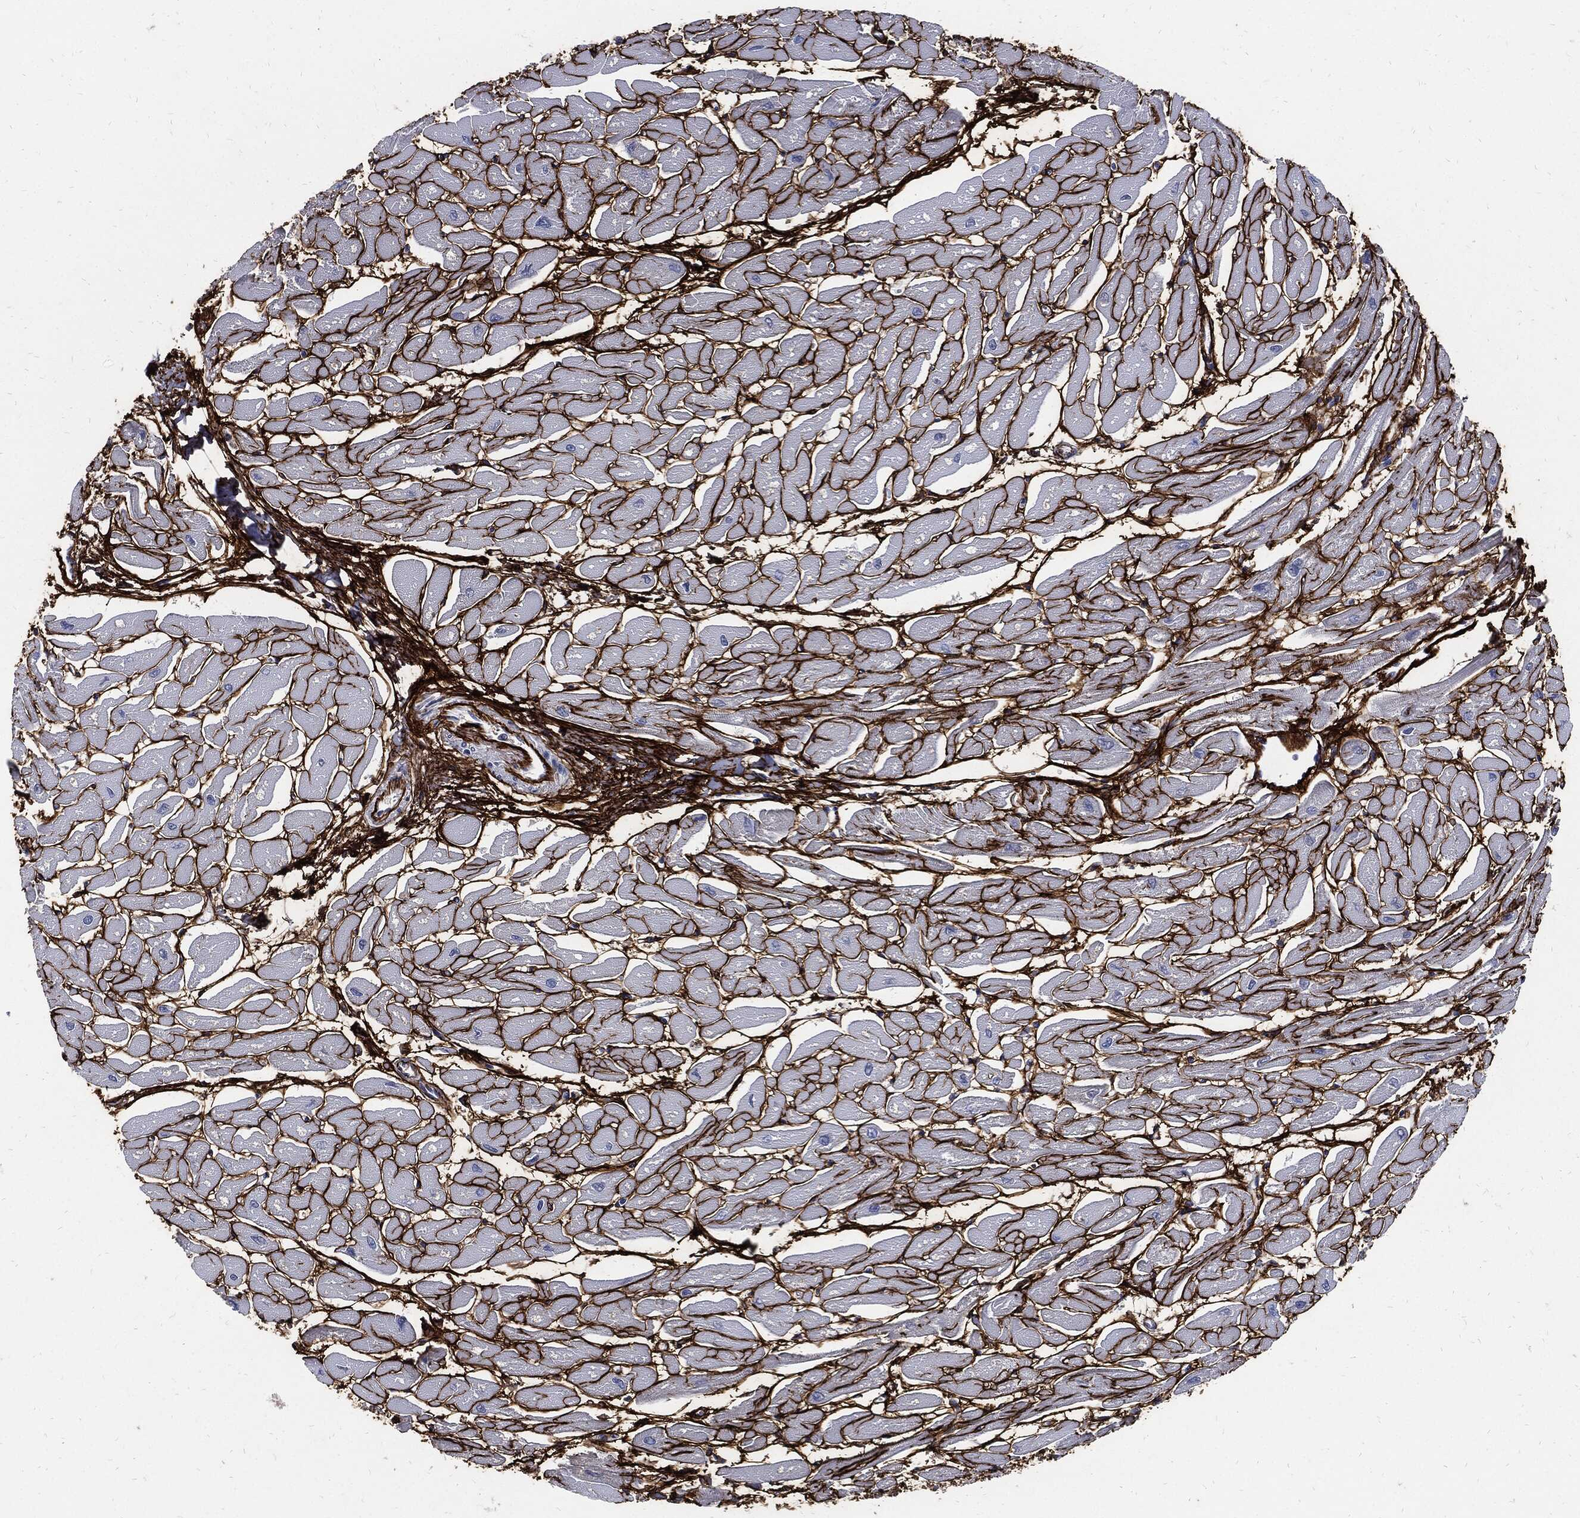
{"staining": {"intensity": "negative", "quantity": "none", "location": "none"}, "tissue": "heart muscle", "cell_type": "Cardiomyocytes", "image_type": "normal", "snomed": [{"axis": "morphology", "description": "Normal tissue, NOS"}, {"axis": "topography", "description": "Heart"}], "caption": "This is an IHC histopathology image of unremarkable human heart muscle. There is no staining in cardiomyocytes.", "gene": "FBN1", "patient": {"sex": "male", "age": 57}}